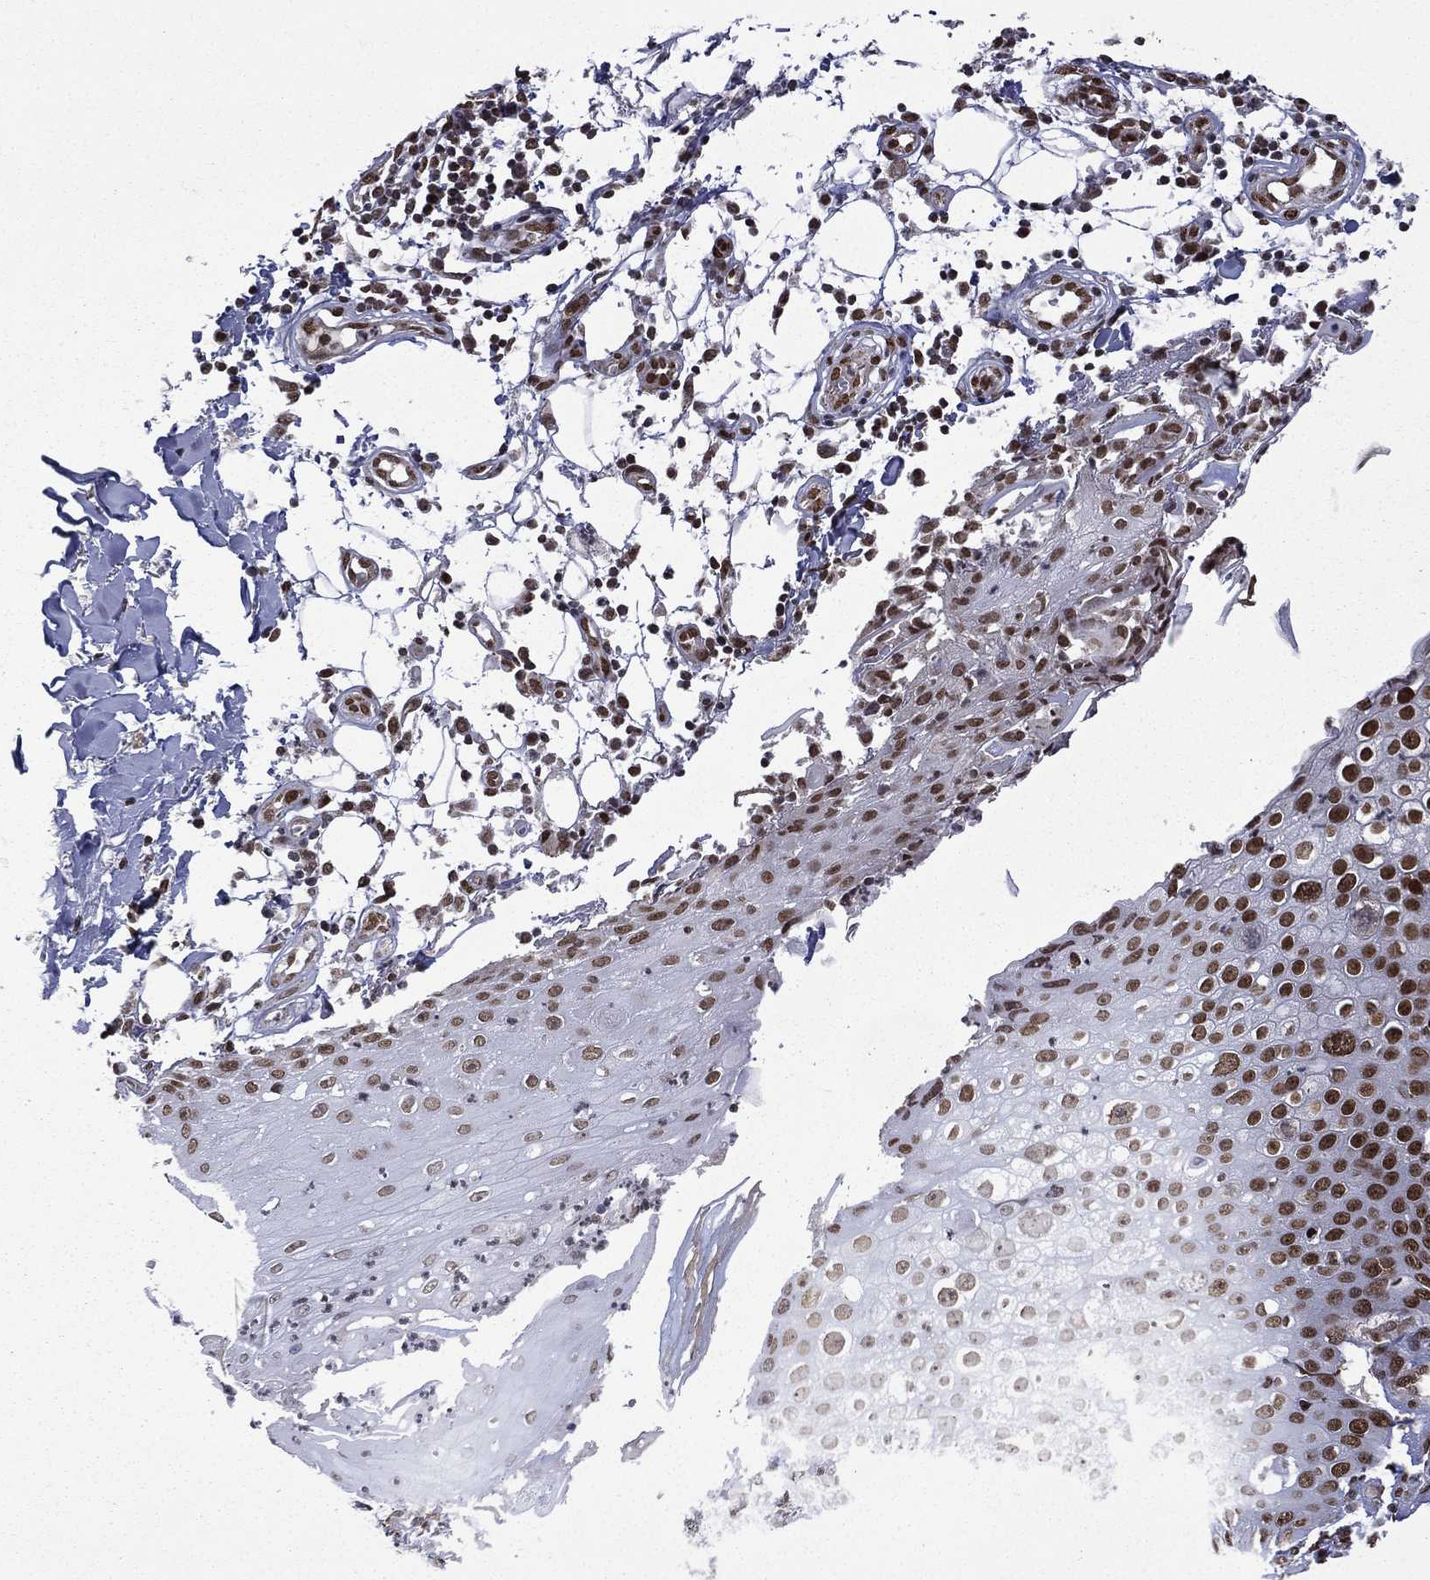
{"staining": {"intensity": "strong", "quantity": ">75%", "location": "nuclear"}, "tissue": "skin cancer", "cell_type": "Tumor cells", "image_type": "cancer", "snomed": [{"axis": "morphology", "description": "Squamous cell carcinoma, NOS"}, {"axis": "topography", "description": "Skin"}], "caption": "Protein staining of skin squamous cell carcinoma tissue demonstrates strong nuclear expression in approximately >75% of tumor cells.", "gene": "C5orf24", "patient": {"sex": "male", "age": 71}}